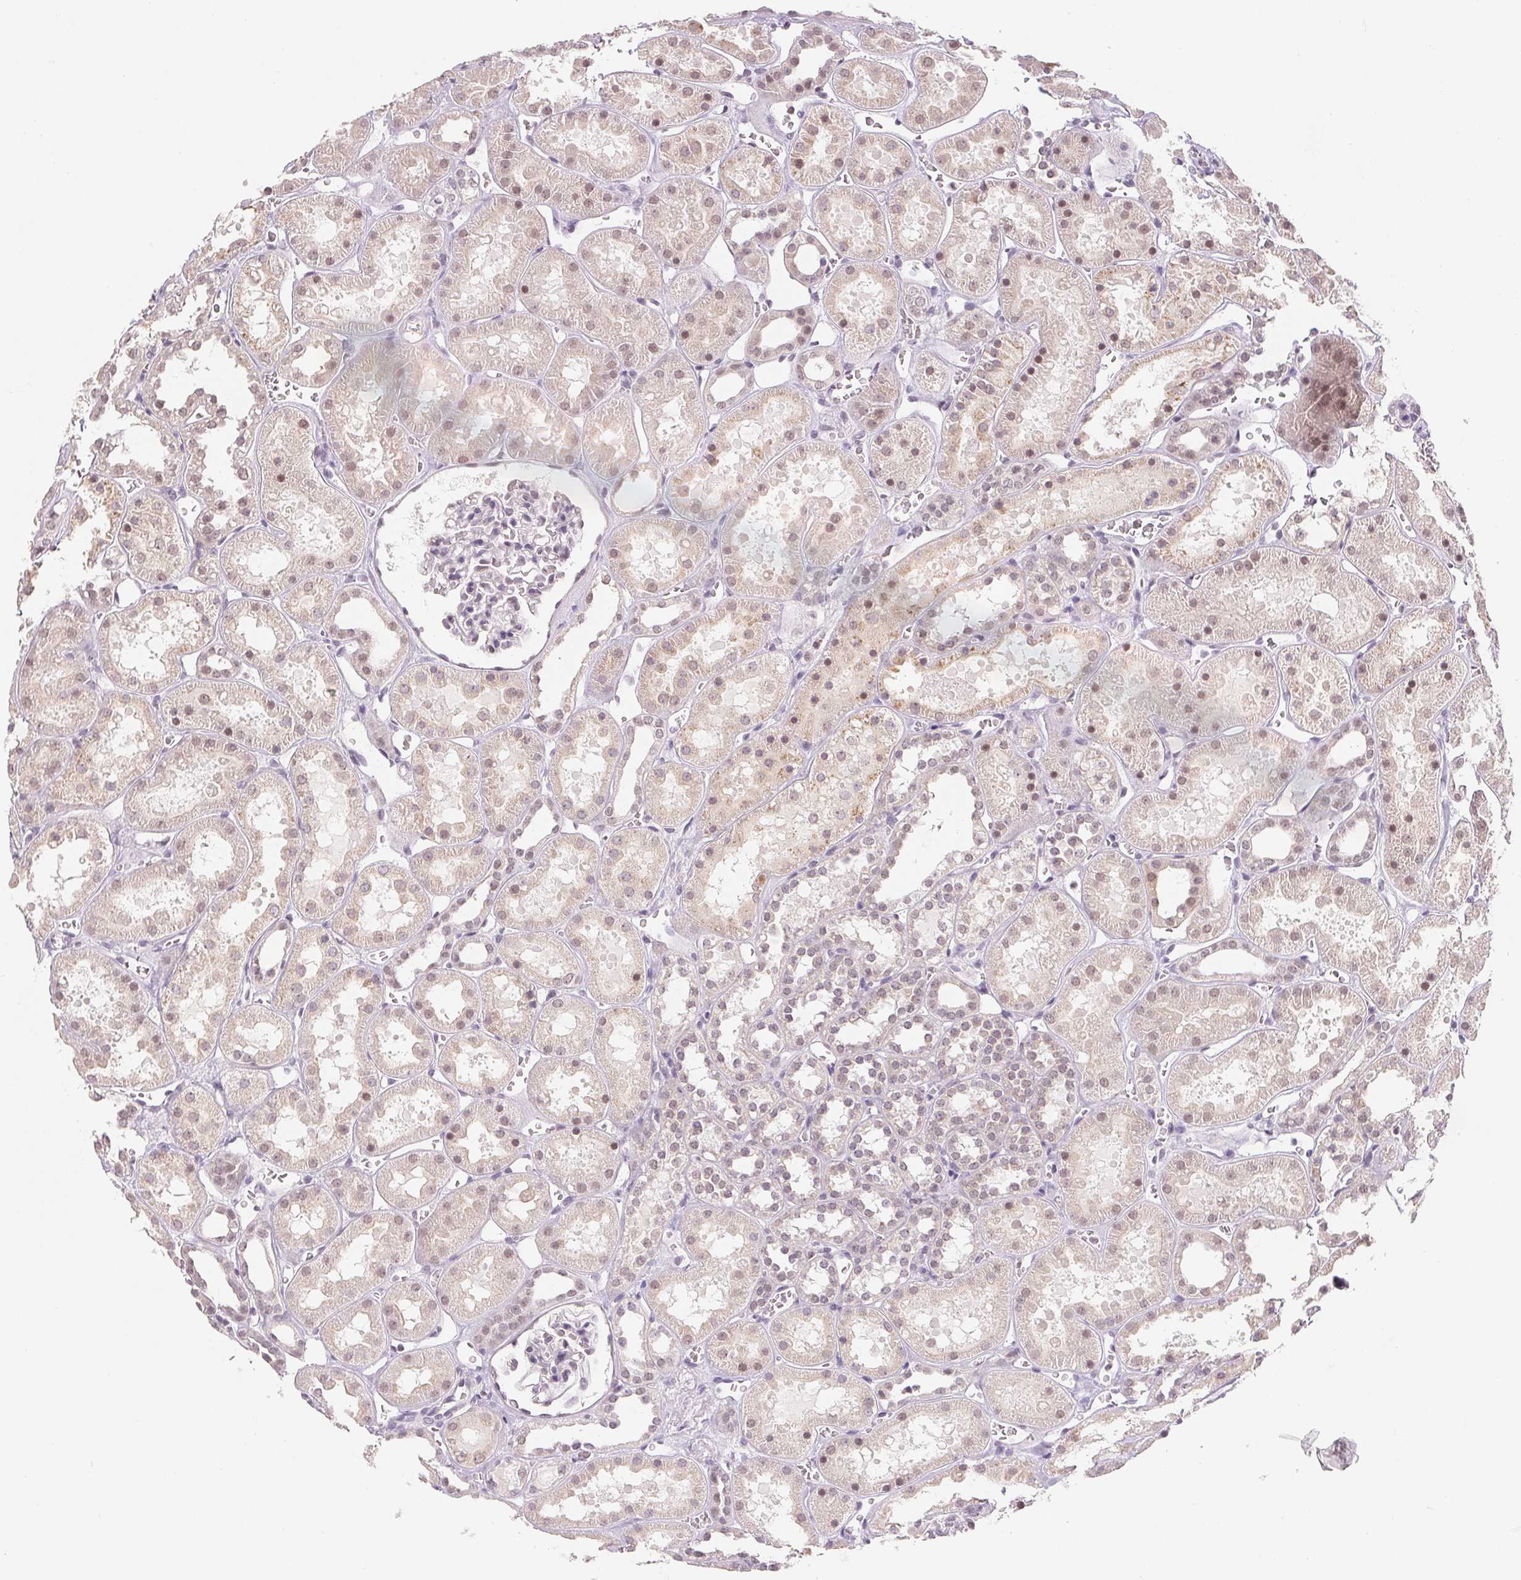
{"staining": {"intensity": "negative", "quantity": "none", "location": "none"}, "tissue": "kidney", "cell_type": "Cells in glomeruli", "image_type": "normal", "snomed": [{"axis": "morphology", "description": "Normal tissue, NOS"}, {"axis": "topography", "description": "Kidney"}], "caption": "Protein analysis of normal kidney displays no significant positivity in cells in glomeruli. Brightfield microscopy of immunohistochemistry stained with DAB (brown) and hematoxylin (blue), captured at high magnification.", "gene": "NXF3", "patient": {"sex": "female", "age": 41}}